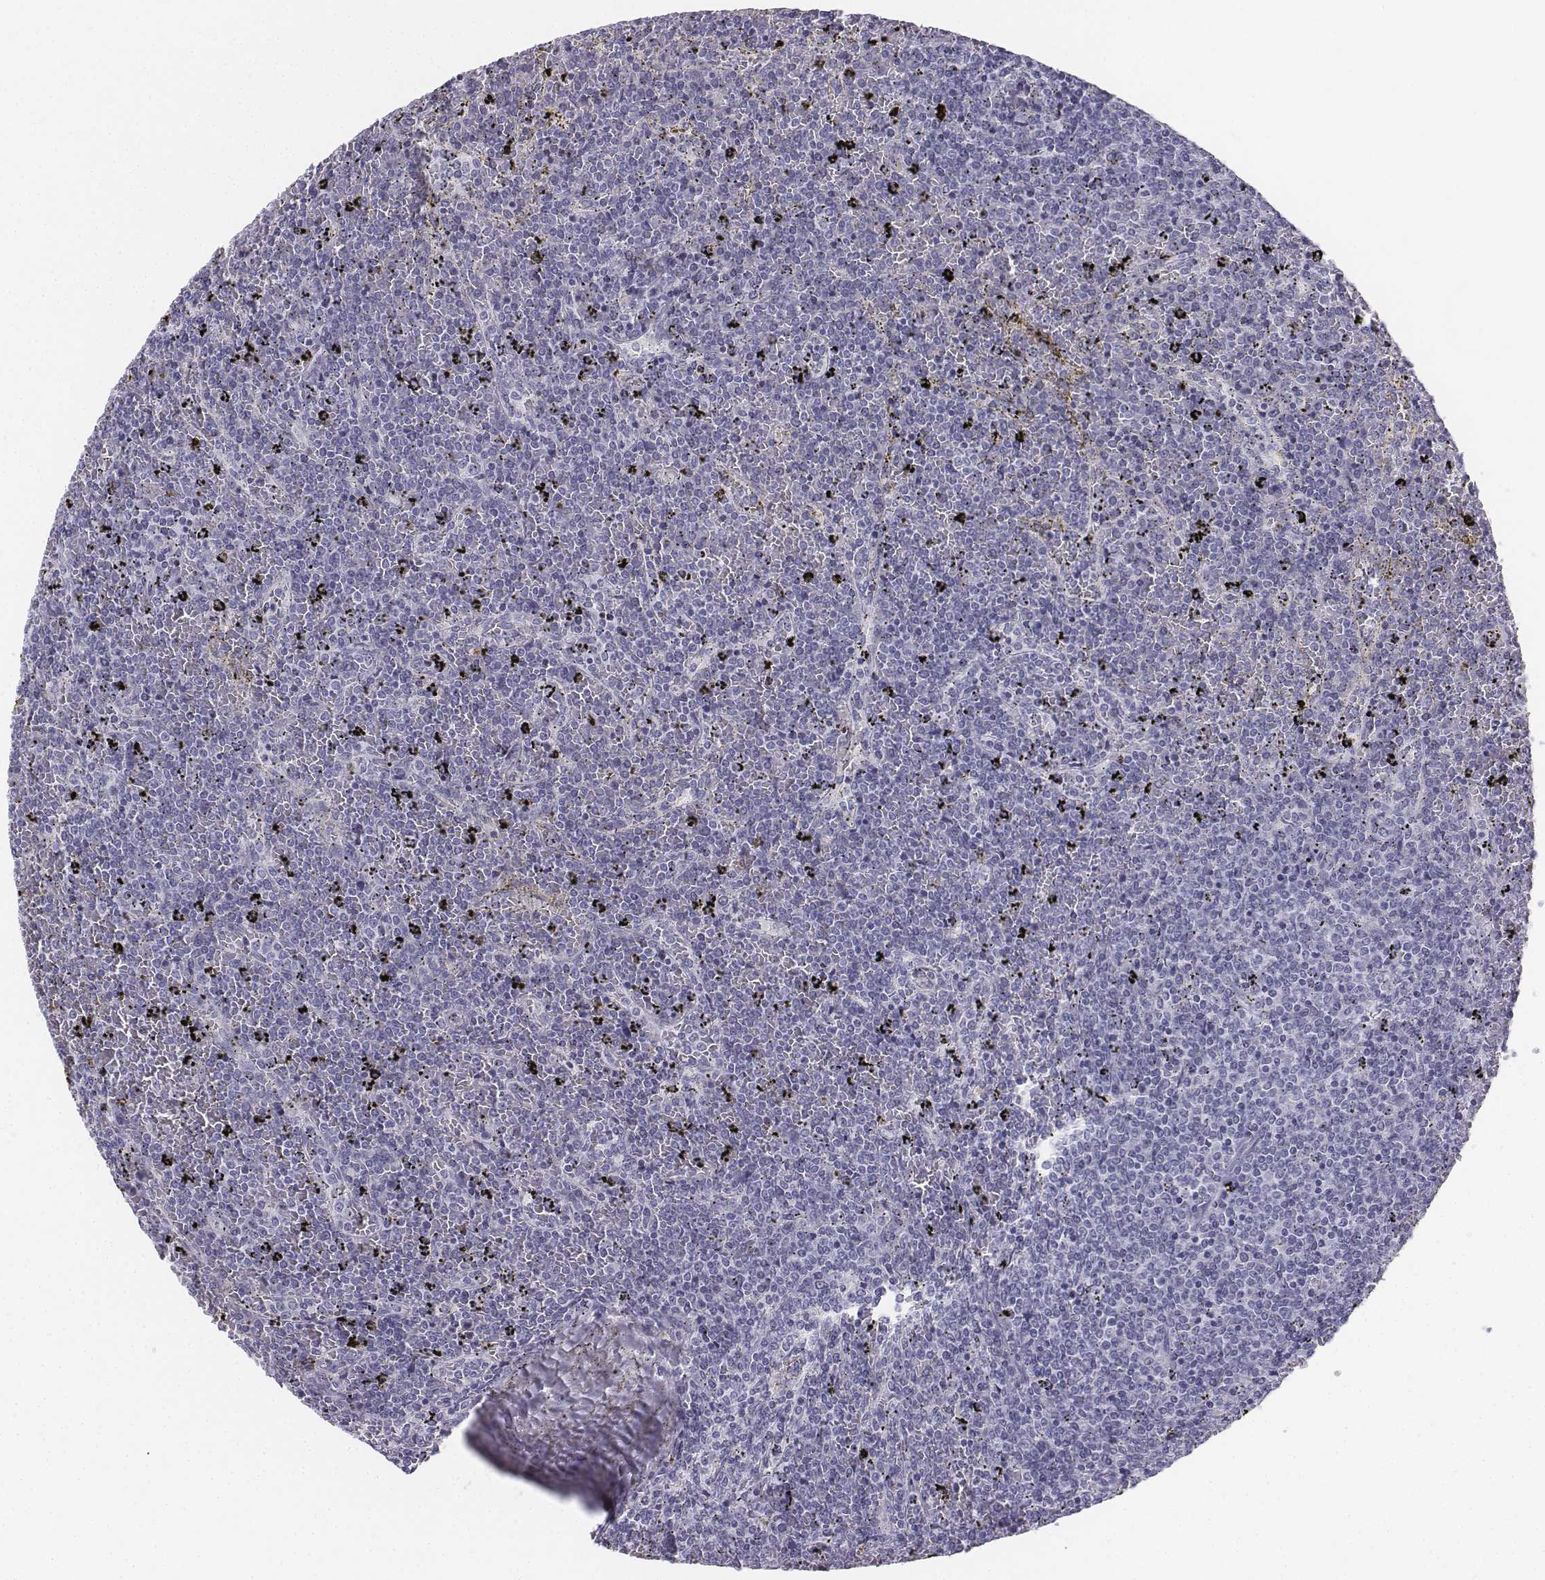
{"staining": {"intensity": "negative", "quantity": "none", "location": "none"}, "tissue": "lymphoma", "cell_type": "Tumor cells", "image_type": "cancer", "snomed": [{"axis": "morphology", "description": "Malignant lymphoma, non-Hodgkin's type, Low grade"}, {"axis": "topography", "description": "Spleen"}], "caption": "Lymphoma stained for a protein using IHC demonstrates no expression tumor cells.", "gene": "TH", "patient": {"sex": "female", "age": 77}}